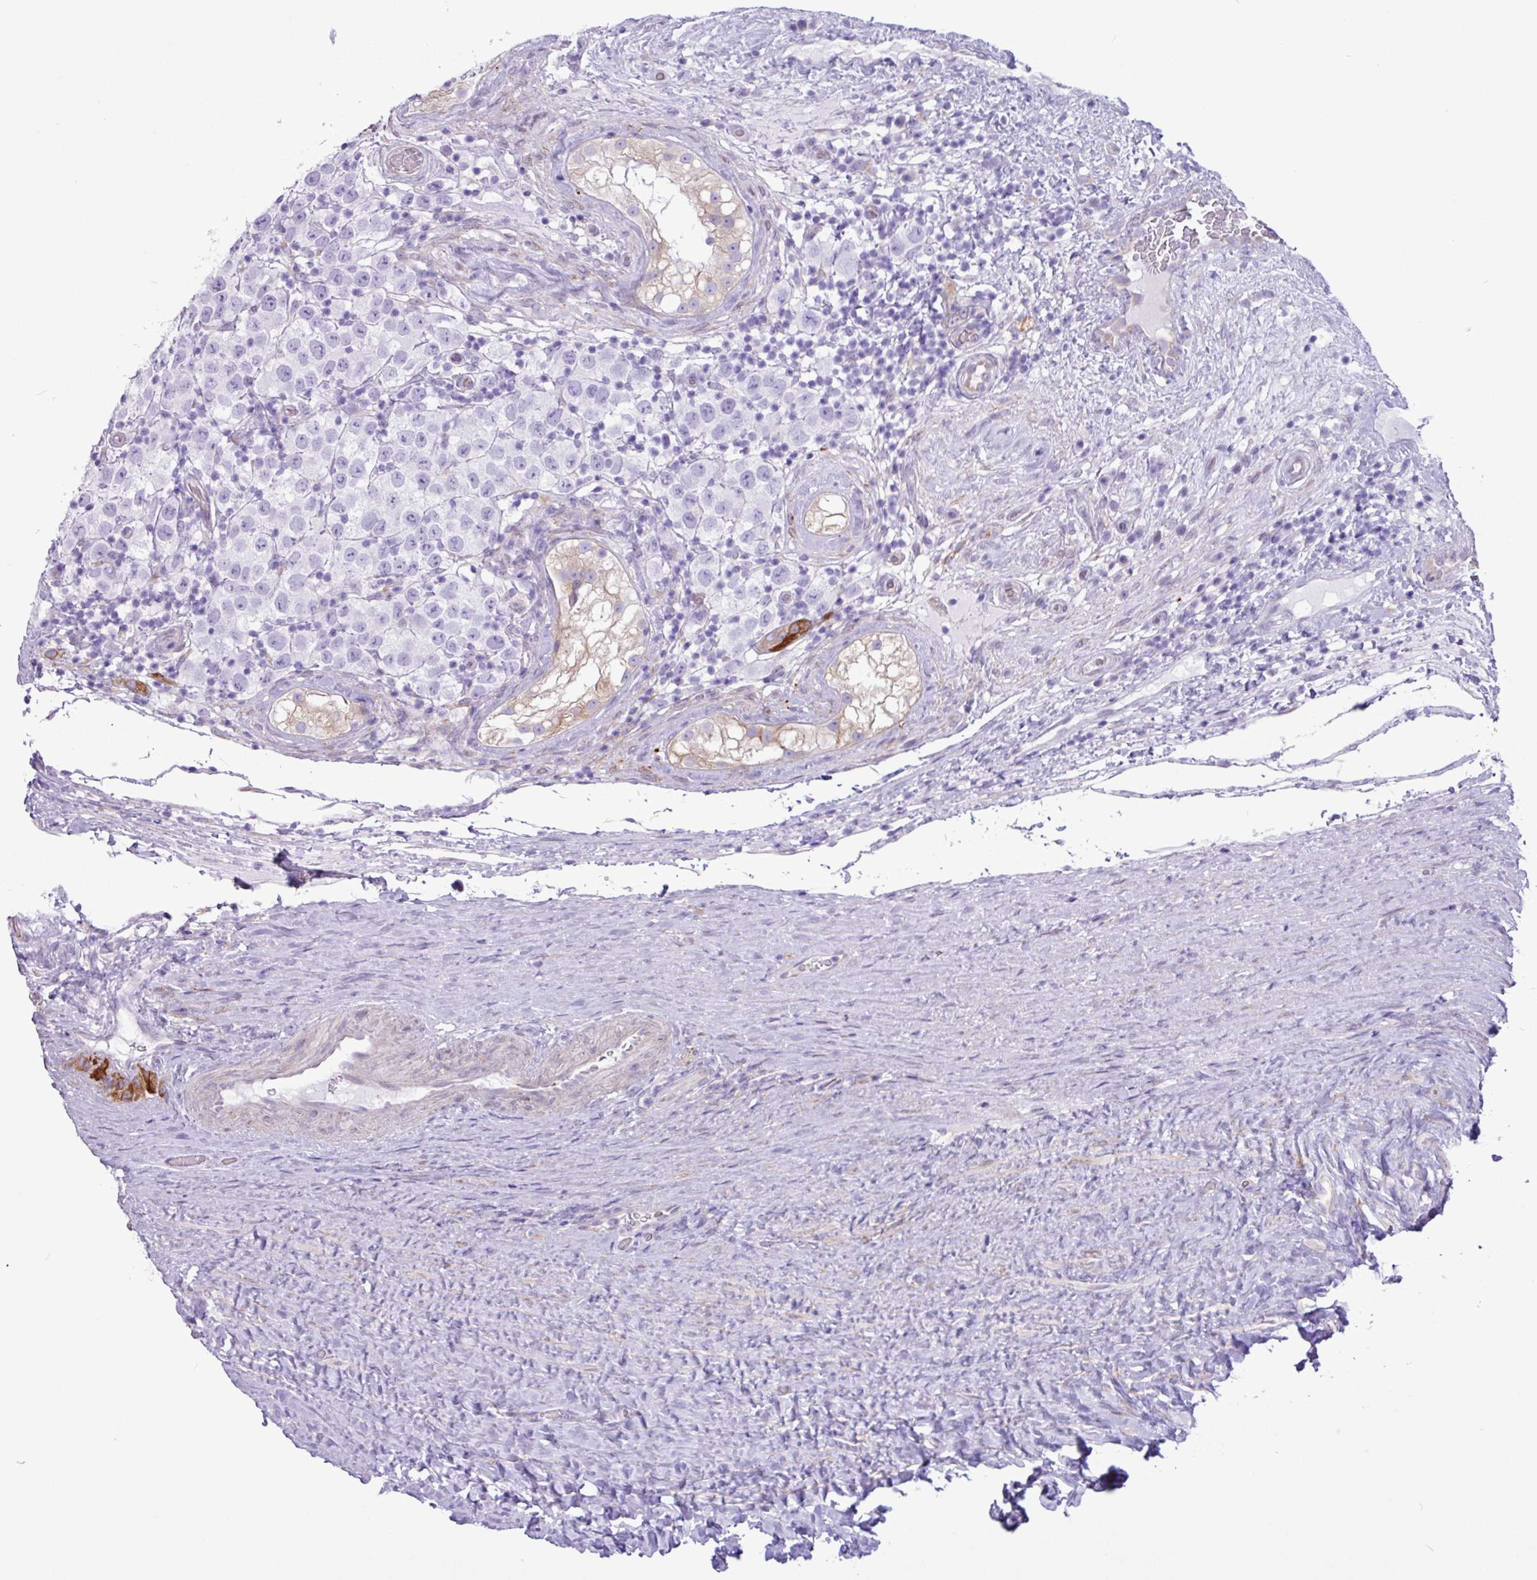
{"staining": {"intensity": "negative", "quantity": "none", "location": "none"}, "tissue": "testis cancer", "cell_type": "Tumor cells", "image_type": "cancer", "snomed": [{"axis": "morphology", "description": "Seminoma, NOS"}, {"axis": "morphology", "description": "Carcinoma, Embryonal, NOS"}, {"axis": "topography", "description": "Testis"}], "caption": "Tumor cells are negative for protein expression in human testis cancer.", "gene": "SLC38A1", "patient": {"sex": "male", "age": 41}}